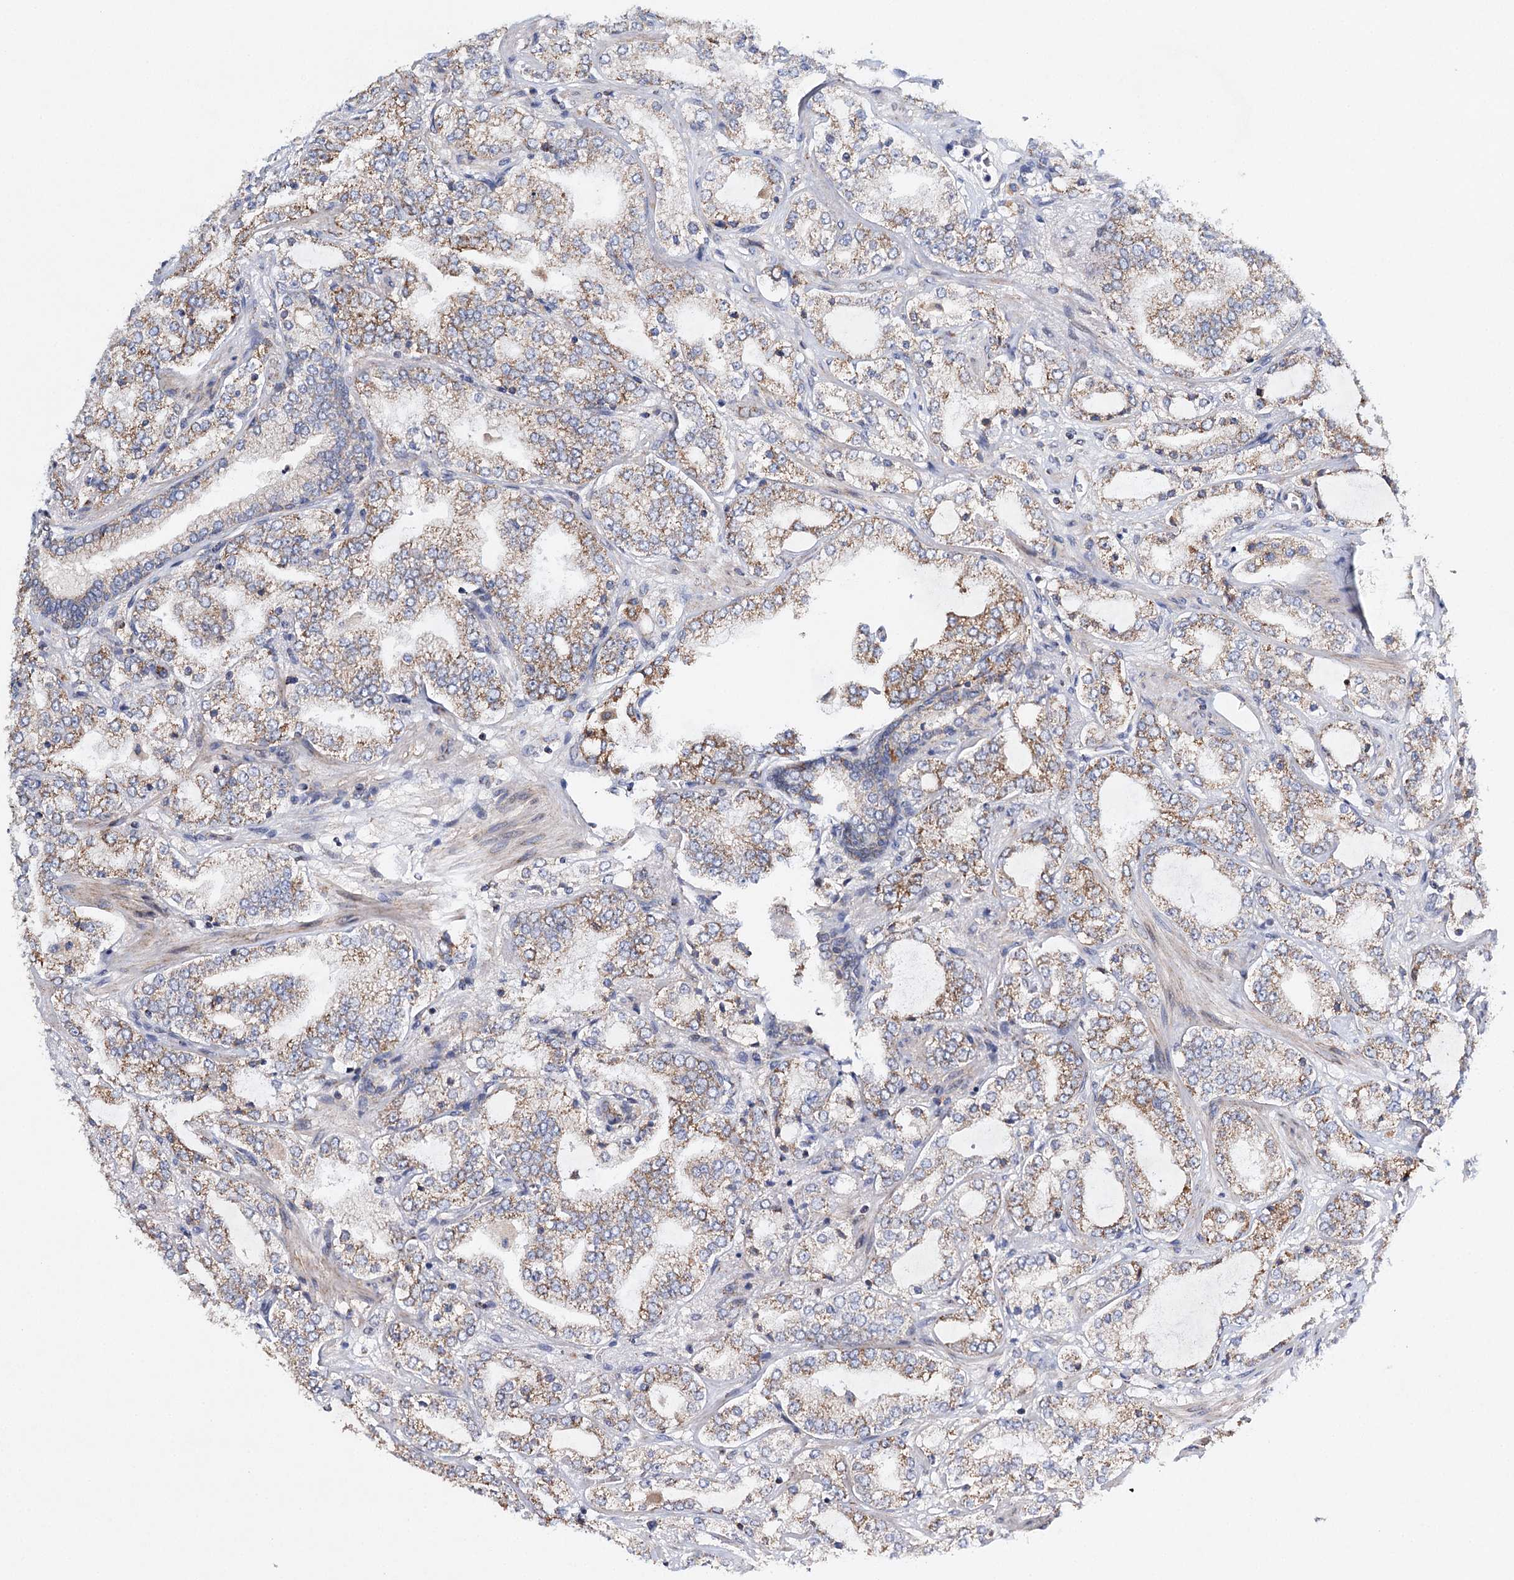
{"staining": {"intensity": "moderate", "quantity": ">75%", "location": "cytoplasmic/membranous"}, "tissue": "prostate cancer", "cell_type": "Tumor cells", "image_type": "cancer", "snomed": [{"axis": "morphology", "description": "Adenocarcinoma, High grade"}, {"axis": "topography", "description": "Prostate"}], "caption": "Protein staining by immunohistochemistry (IHC) displays moderate cytoplasmic/membranous positivity in approximately >75% of tumor cells in prostate adenocarcinoma (high-grade). The staining is performed using DAB brown chromogen to label protein expression. The nuclei are counter-stained blue using hematoxylin.", "gene": "CFAP46", "patient": {"sex": "male", "age": 64}}